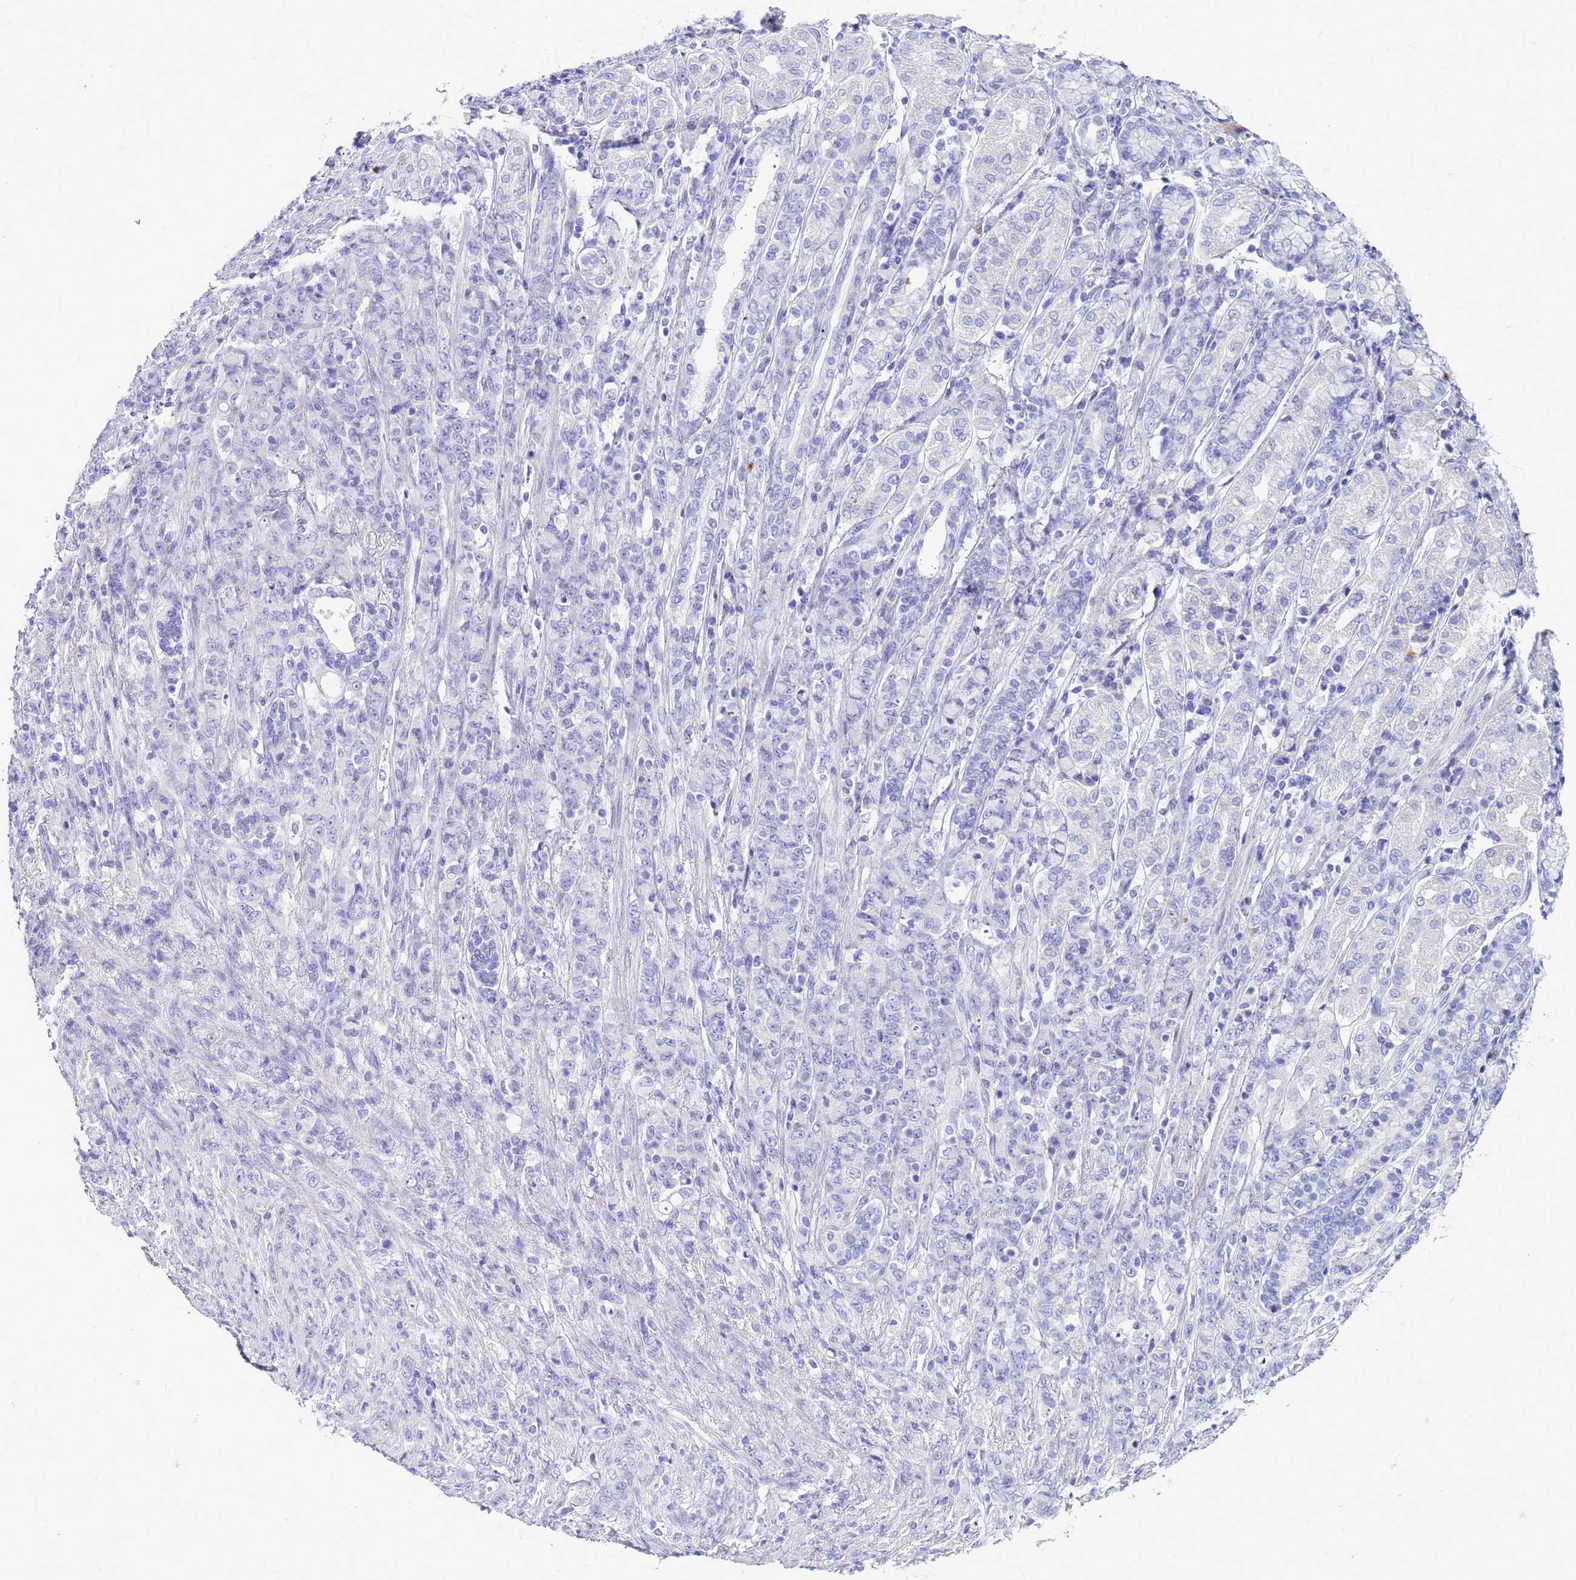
{"staining": {"intensity": "negative", "quantity": "none", "location": "none"}, "tissue": "stomach cancer", "cell_type": "Tumor cells", "image_type": "cancer", "snomed": [{"axis": "morphology", "description": "Adenocarcinoma, NOS"}, {"axis": "topography", "description": "Stomach"}], "caption": "Immunohistochemical staining of human stomach adenocarcinoma exhibits no significant expression in tumor cells. (DAB IHC visualized using brightfield microscopy, high magnification).", "gene": "SYCN", "patient": {"sex": "female", "age": 79}}